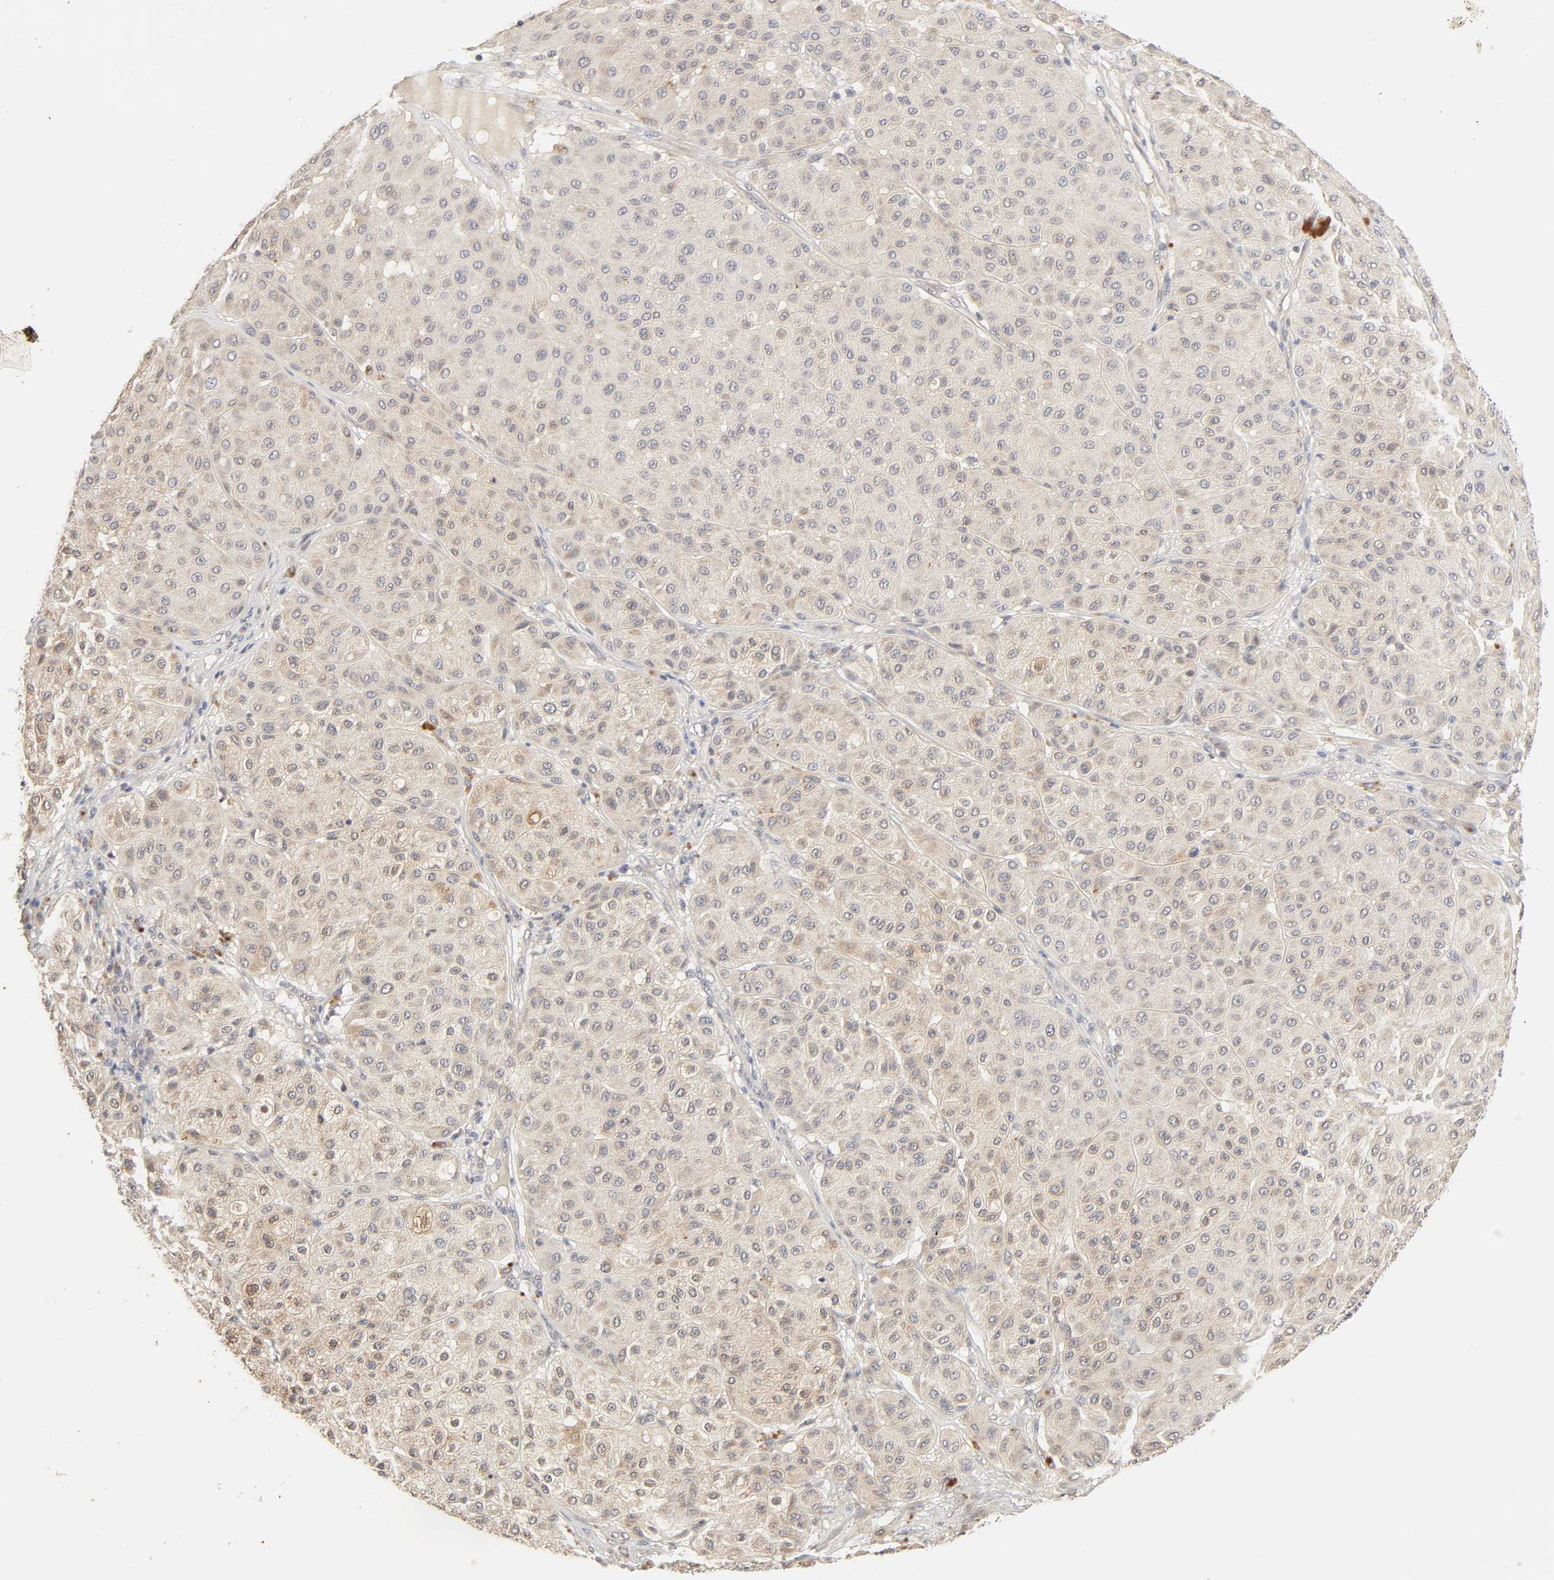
{"staining": {"intensity": "weak", "quantity": "25%-75%", "location": "cytoplasmic/membranous"}, "tissue": "melanoma", "cell_type": "Tumor cells", "image_type": "cancer", "snomed": [{"axis": "morphology", "description": "Normal tissue, NOS"}, {"axis": "morphology", "description": "Malignant melanoma, Metastatic site"}, {"axis": "topography", "description": "Skin"}], "caption": "Immunohistochemical staining of melanoma reveals low levels of weak cytoplasmic/membranous positivity in about 25%-75% of tumor cells.", "gene": "CXADR", "patient": {"sex": "male", "age": 41}}